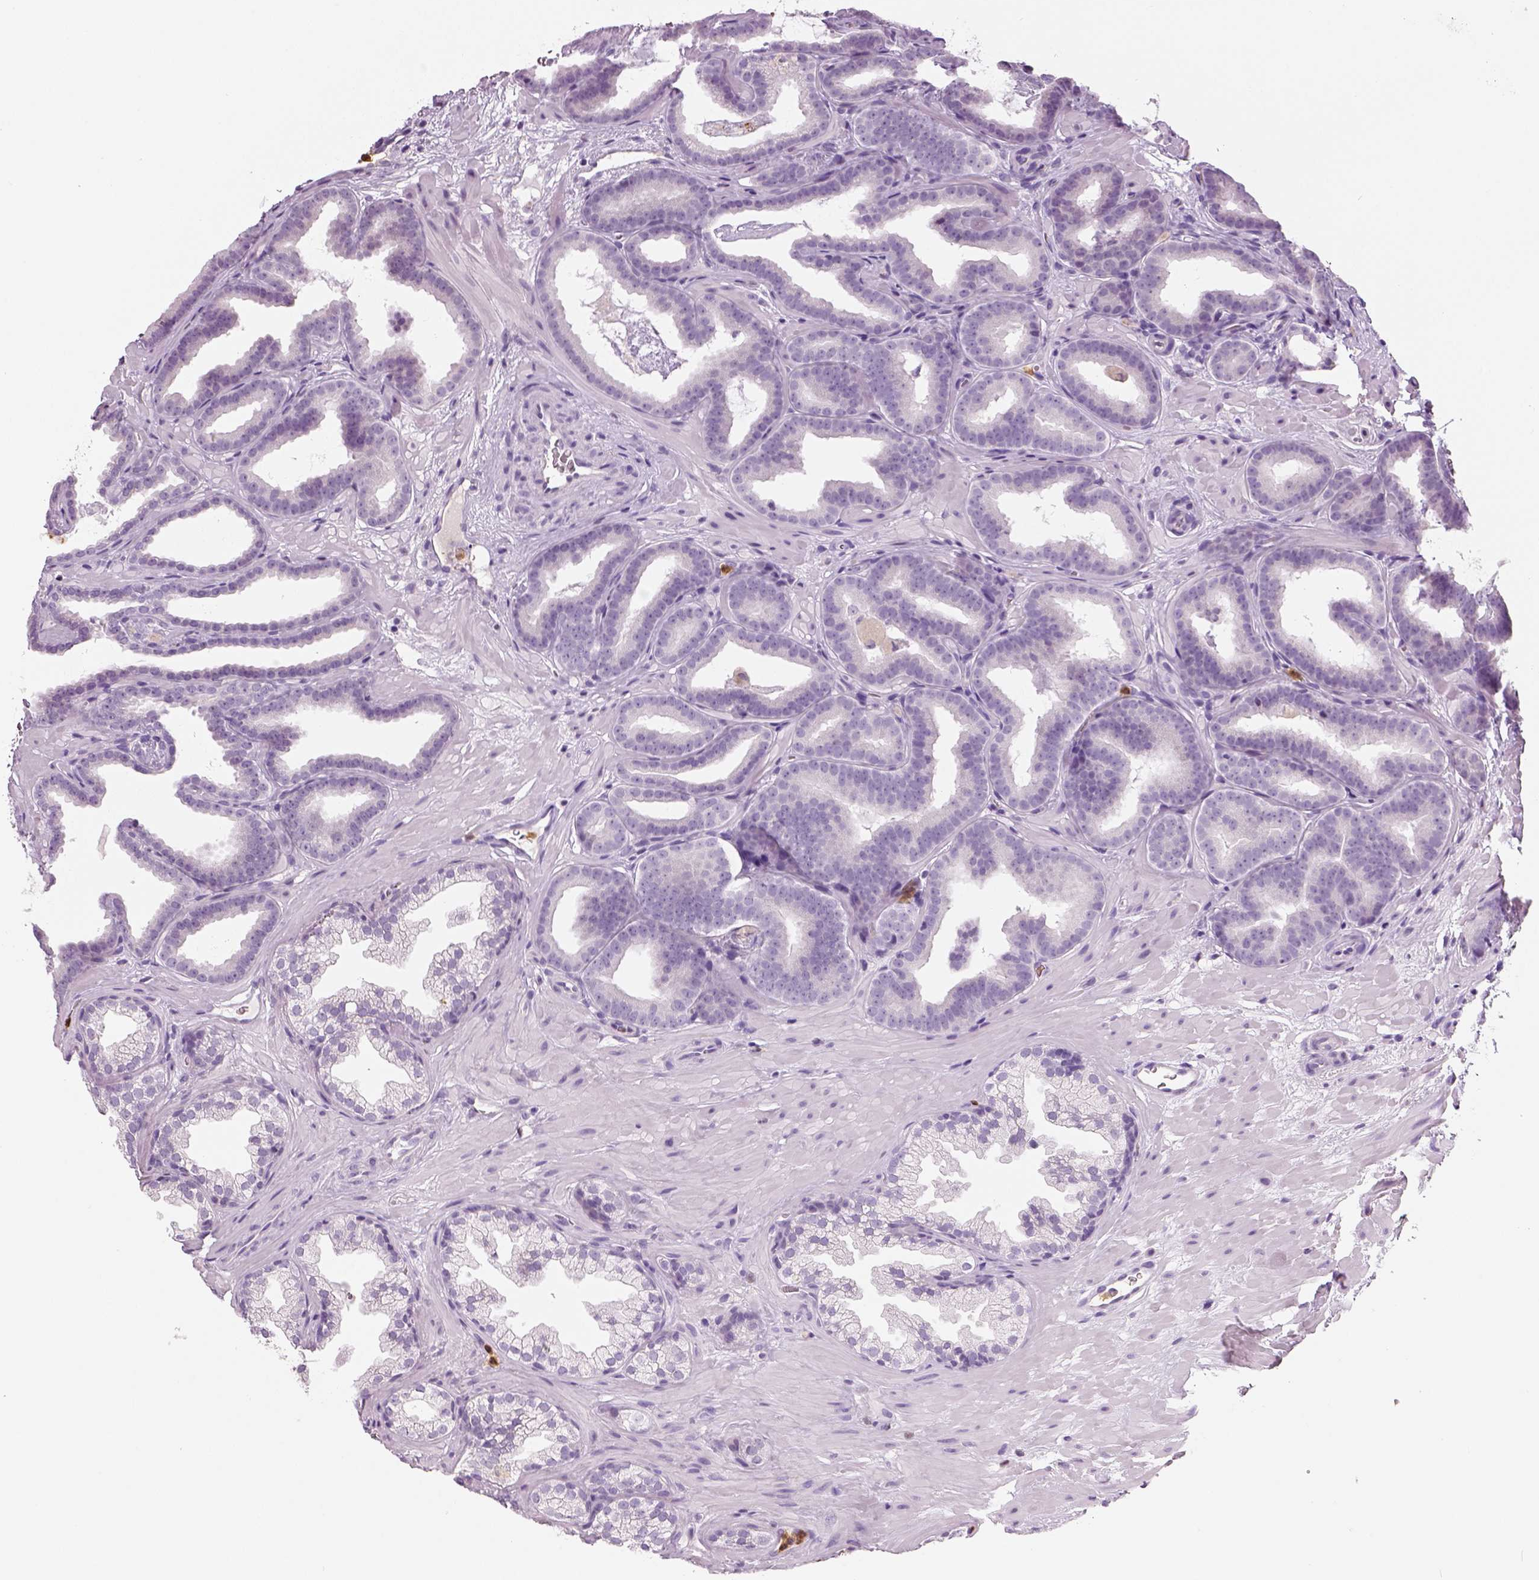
{"staining": {"intensity": "negative", "quantity": "none", "location": "none"}, "tissue": "prostate cancer", "cell_type": "Tumor cells", "image_type": "cancer", "snomed": [{"axis": "morphology", "description": "Adenocarcinoma, Low grade"}, {"axis": "topography", "description": "Prostate"}], "caption": "IHC image of prostate low-grade adenocarcinoma stained for a protein (brown), which exhibits no staining in tumor cells.", "gene": "NECAB2", "patient": {"sex": "male", "age": 63}}